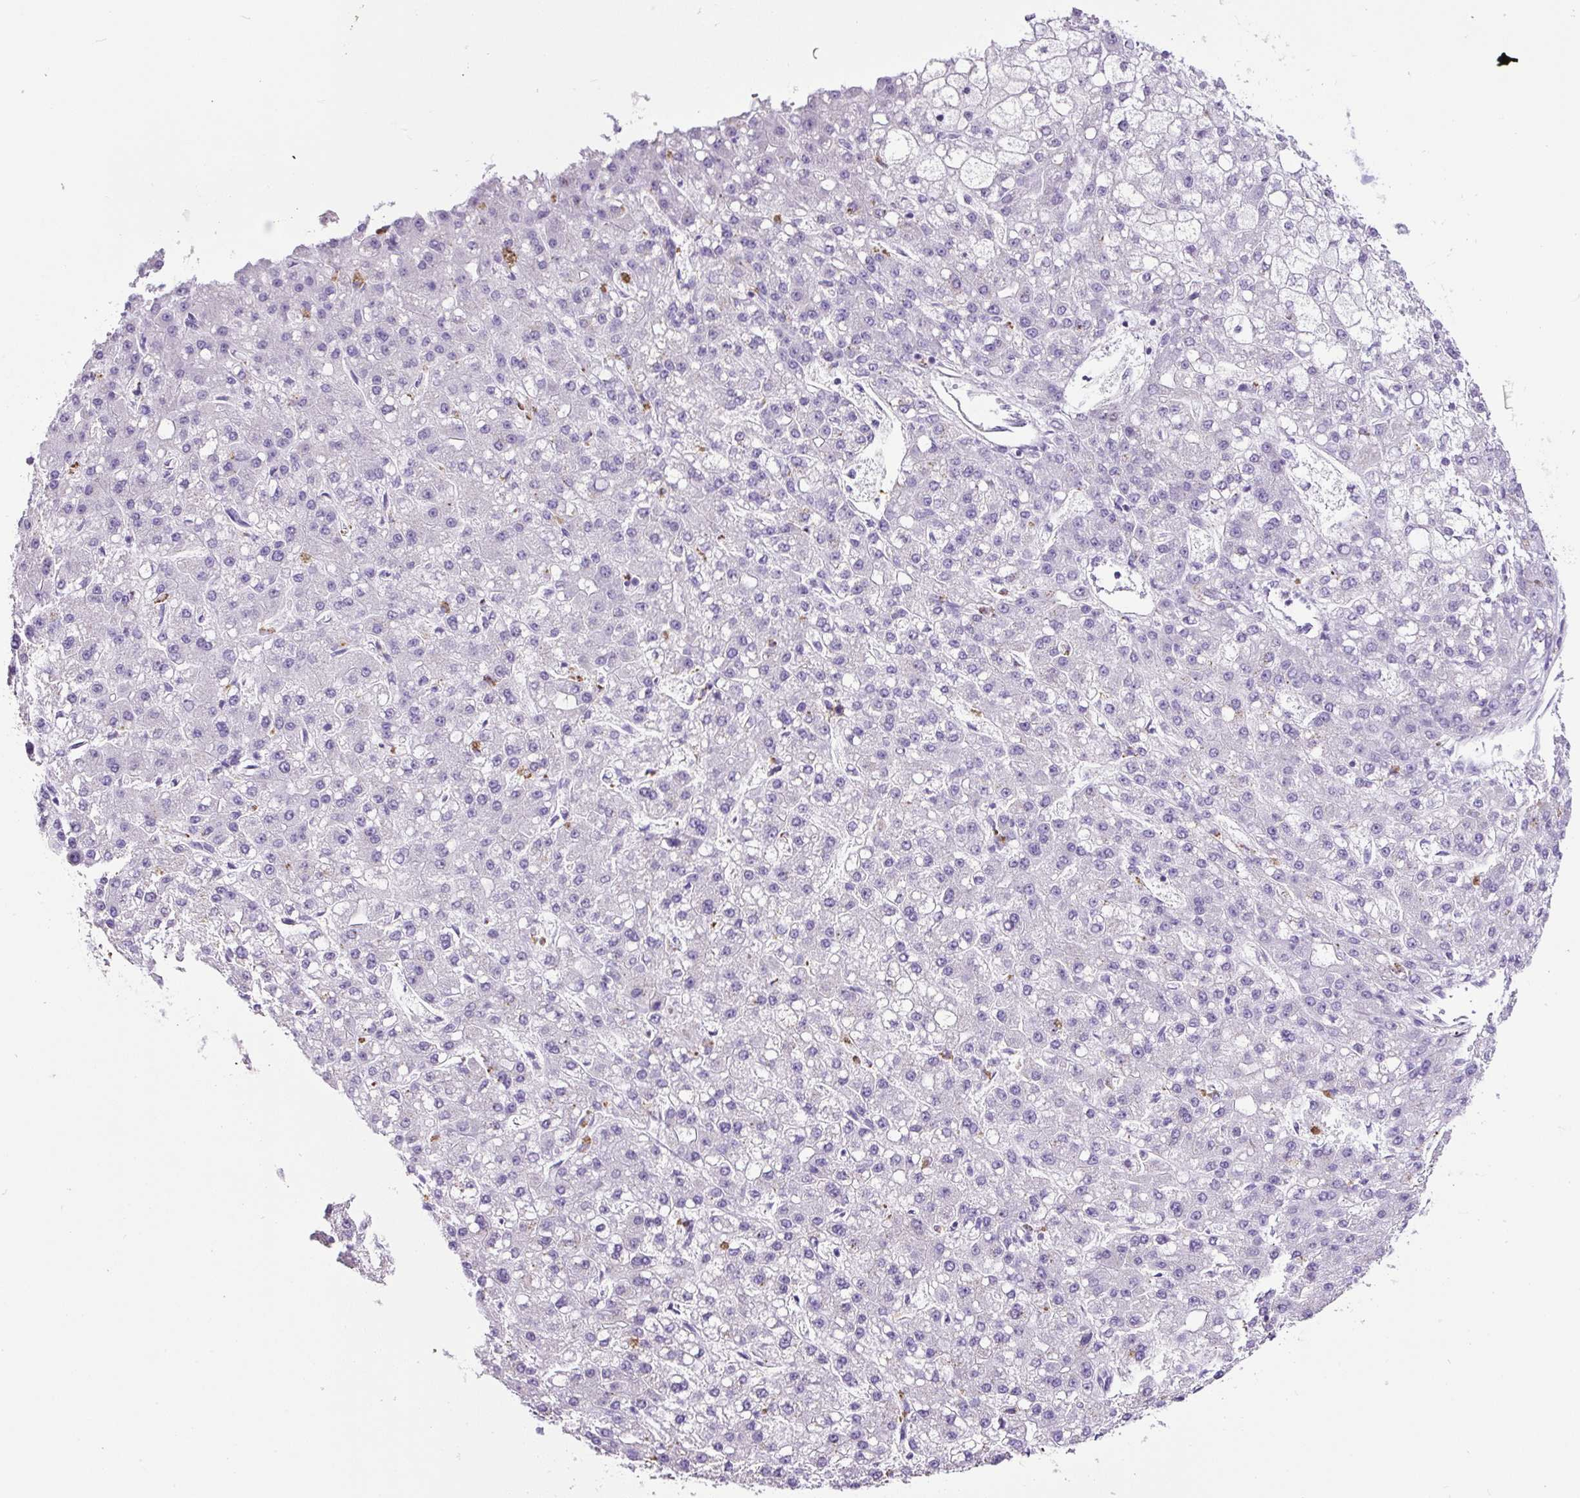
{"staining": {"intensity": "negative", "quantity": "none", "location": "none"}, "tissue": "liver cancer", "cell_type": "Tumor cells", "image_type": "cancer", "snomed": [{"axis": "morphology", "description": "Carcinoma, Hepatocellular, NOS"}, {"axis": "topography", "description": "Liver"}], "caption": "Immunohistochemistry (IHC) of human liver hepatocellular carcinoma exhibits no expression in tumor cells.", "gene": "SP8", "patient": {"sex": "male", "age": 67}}